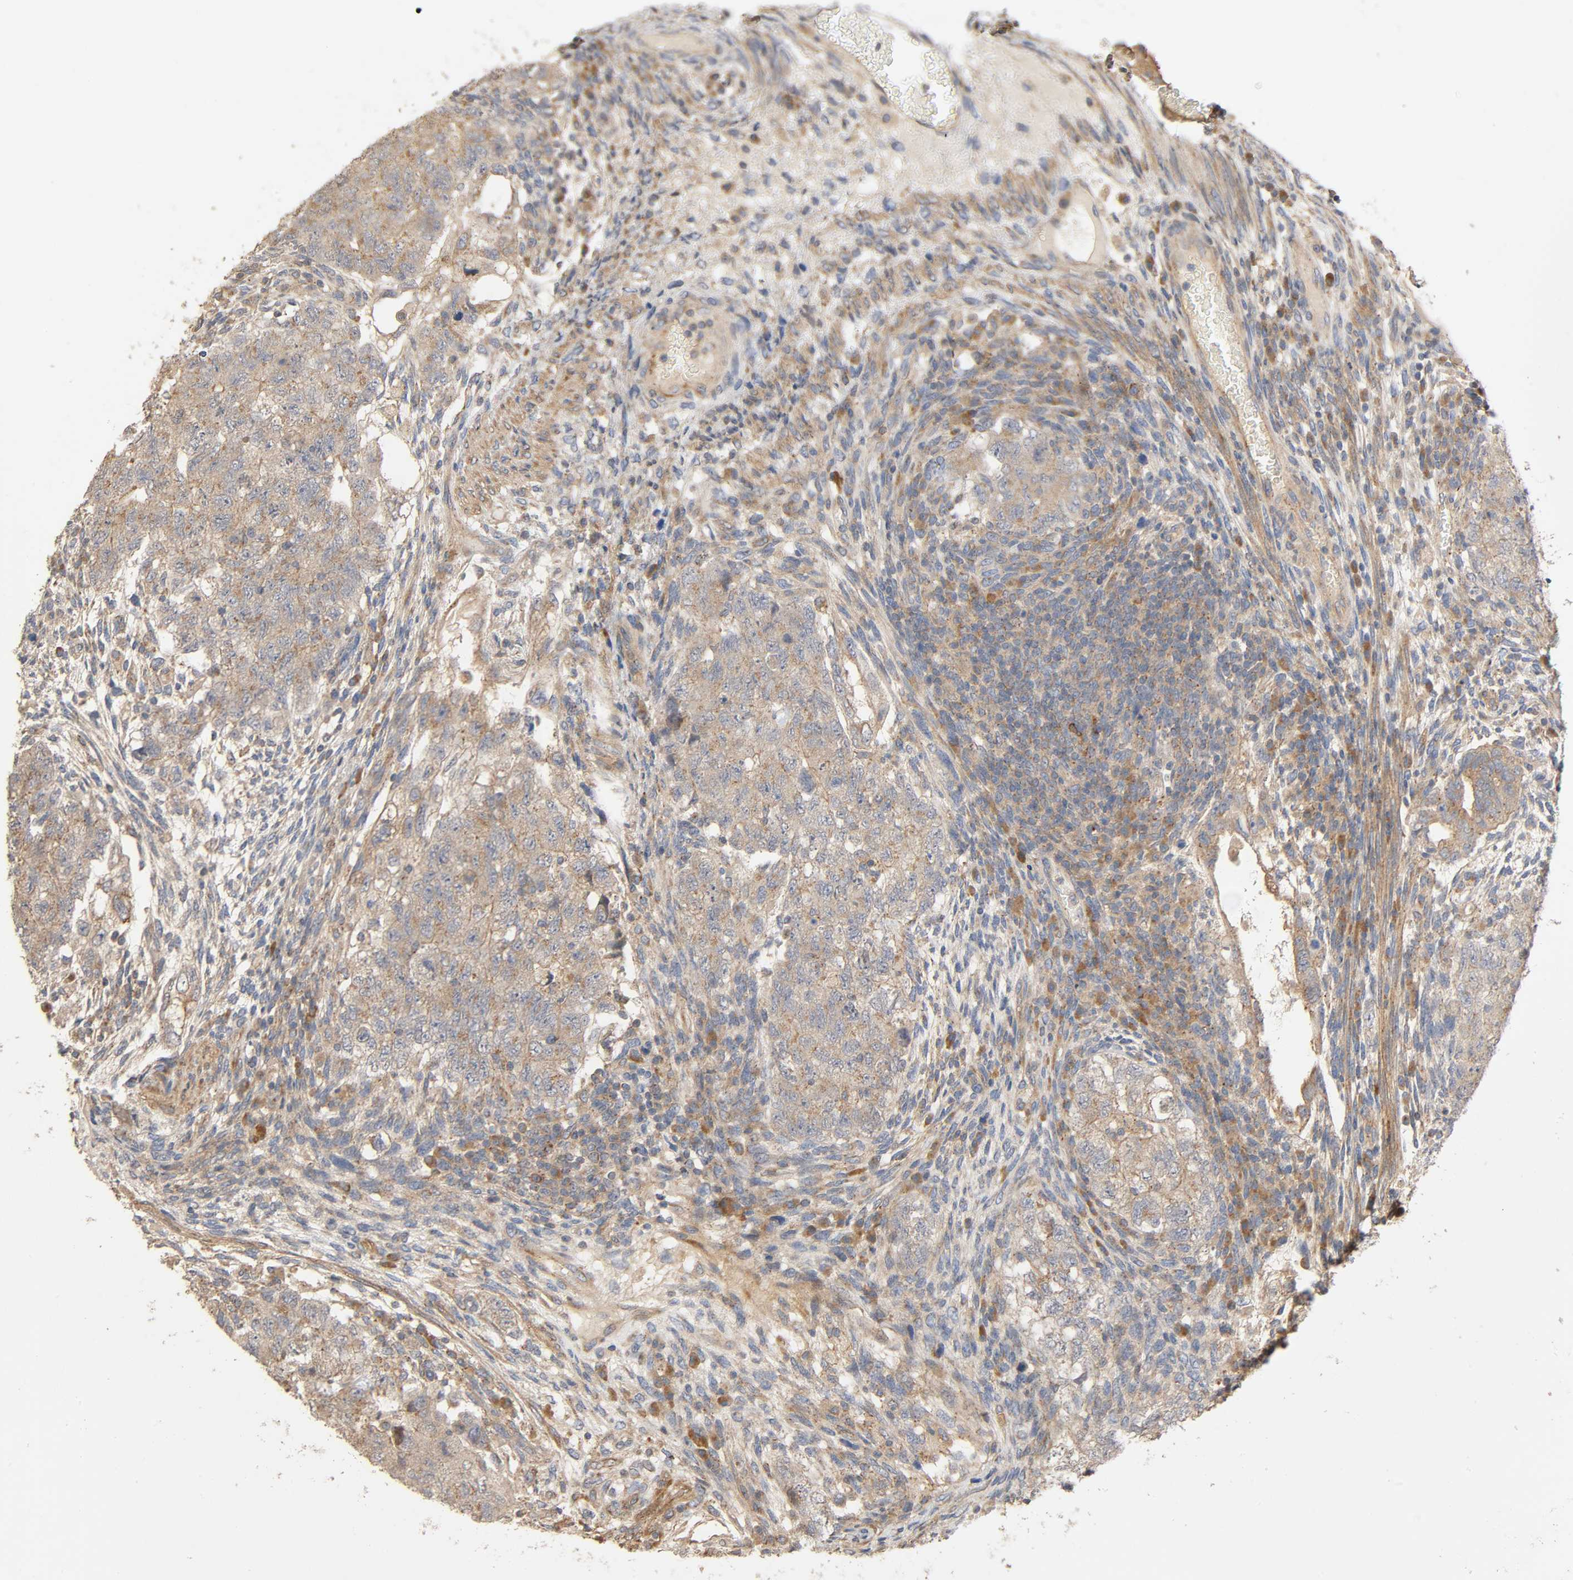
{"staining": {"intensity": "weak", "quantity": ">75%", "location": "cytoplasmic/membranous"}, "tissue": "testis cancer", "cell_type": "Tumor cells", "image_type": "cancer", "snomed": [{"axis": "morphology", "description": "Normal tissue, NOS"}, {"axis": "morphology", "description": "Carcinoma, Embryonal, NOS"}, {"axis": "topography", "description": "Testis"}], "caption": "Protein expression by immunohistochemistry (IHC) displays weak cytoplasmic/membranous positivity in approximately >75% of tumor cells in testis cancer. The staining was performed using DAB to visualize the protein expression in brown, while the nuclei were stained in blue with hematoxylin (Magnification: 20x).", "gene": "SGSM1", "patient": {"sex": "male", "age": 36}}